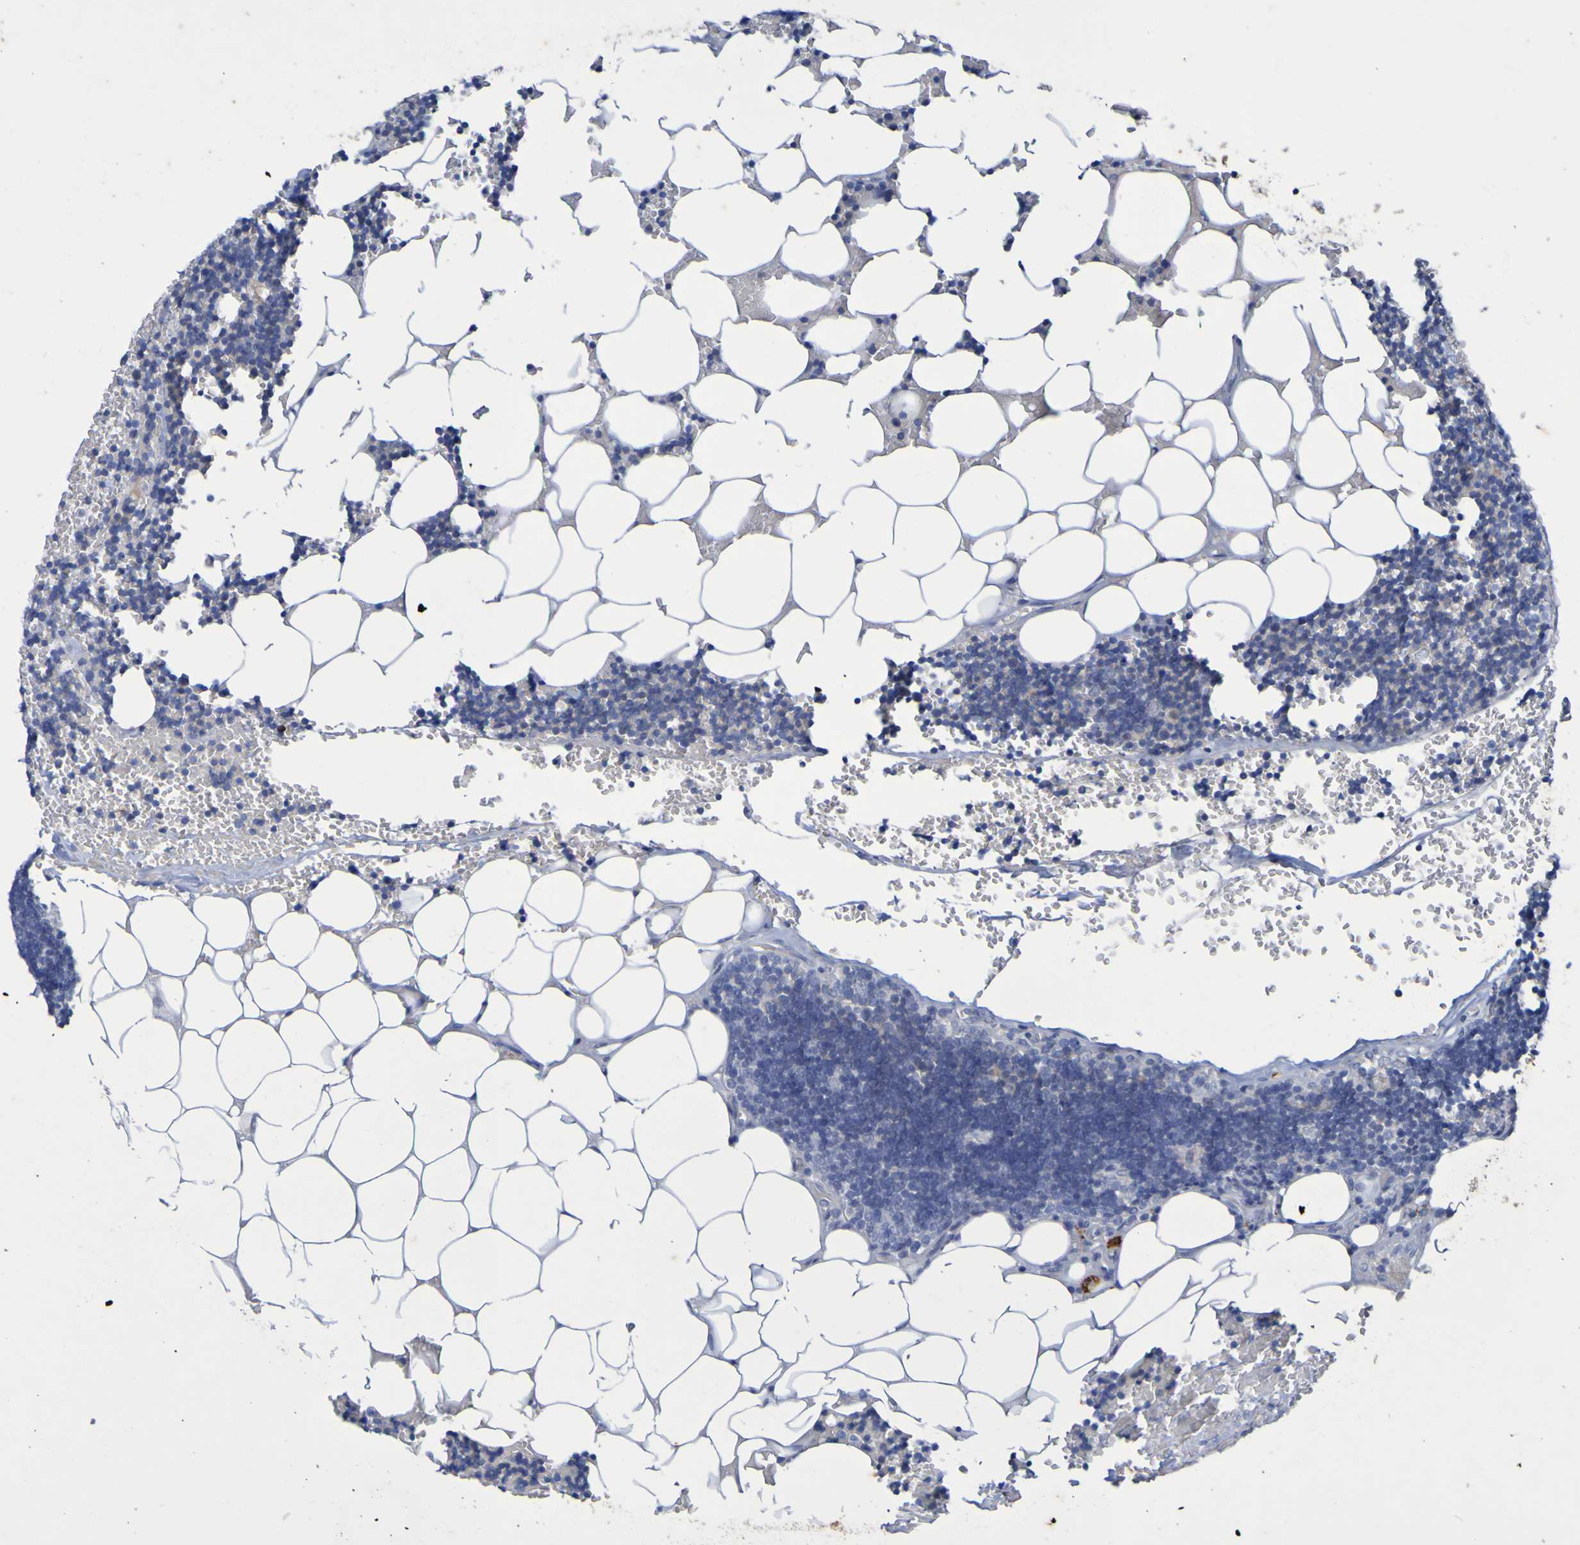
{"staining": {"intensity": "moderate", "quantity": "25%-75%", "location": "cytoplasmic/membranous"}, "tissue": "lymph node", "cell_type": "Germinal center cells", "image_type": "normal", "snomed": [{"axis": "morphology", "description": "Normal tissue, NOS"}, {"axis": "topography", "description": "Lymph node"}], "caption": "Immunohistochemical staining of benign lymph node exhibits medium levels of moderate cytoplasmic/membranous staining in about 25%-75% of germinal center cells. The protein of interest is stained brown, and the nuclei are stained in blue (DAB IHC with brightfield microscopy, high magnification).", "gene": "C11orf24", "patient": {"sex": "male", "age": 33}}